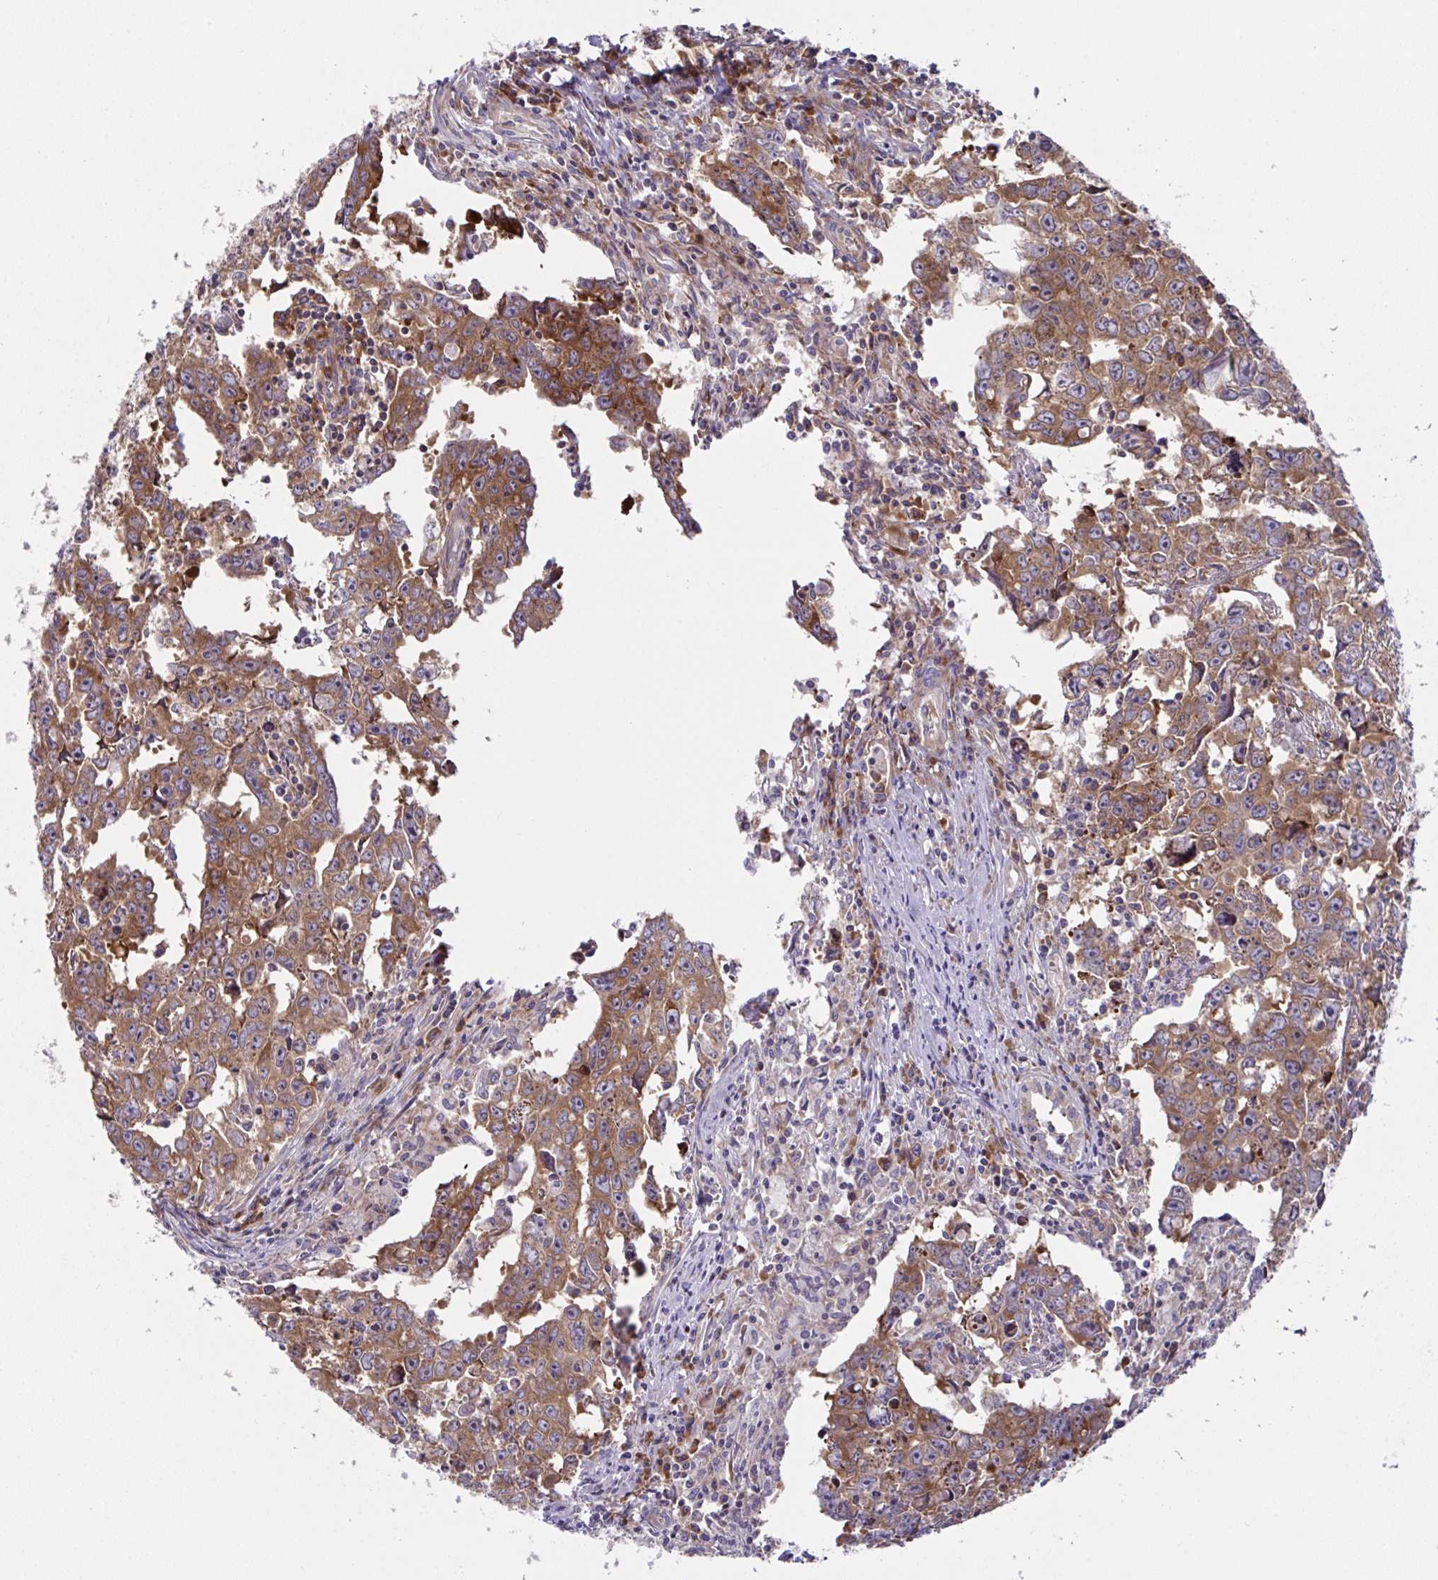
{"staining": {"intensity": "strong", "quantity": ">75%", "location": "cytoplasmic/membranous"}, "tissue": "testis cancer", "cell_type": "Tumor cells", "image_type": "cancer", "snomed": [{"axis": "morphology", "description": "Carcinoma, Embryonal, NOS"}, {"axis": "topography", "description": "Testis"}], "caption": "Tumor cells show high levels of strong cytoplasmic/membranous positivity in about >75% of cells in human embryonal carcinoma (testis). Immunohistochemistry (ihc) stains the protein of interest in brown and the nuclei are stained blue.", "gene": "FAU", "patient": {"sex": "male", "age": 22}}